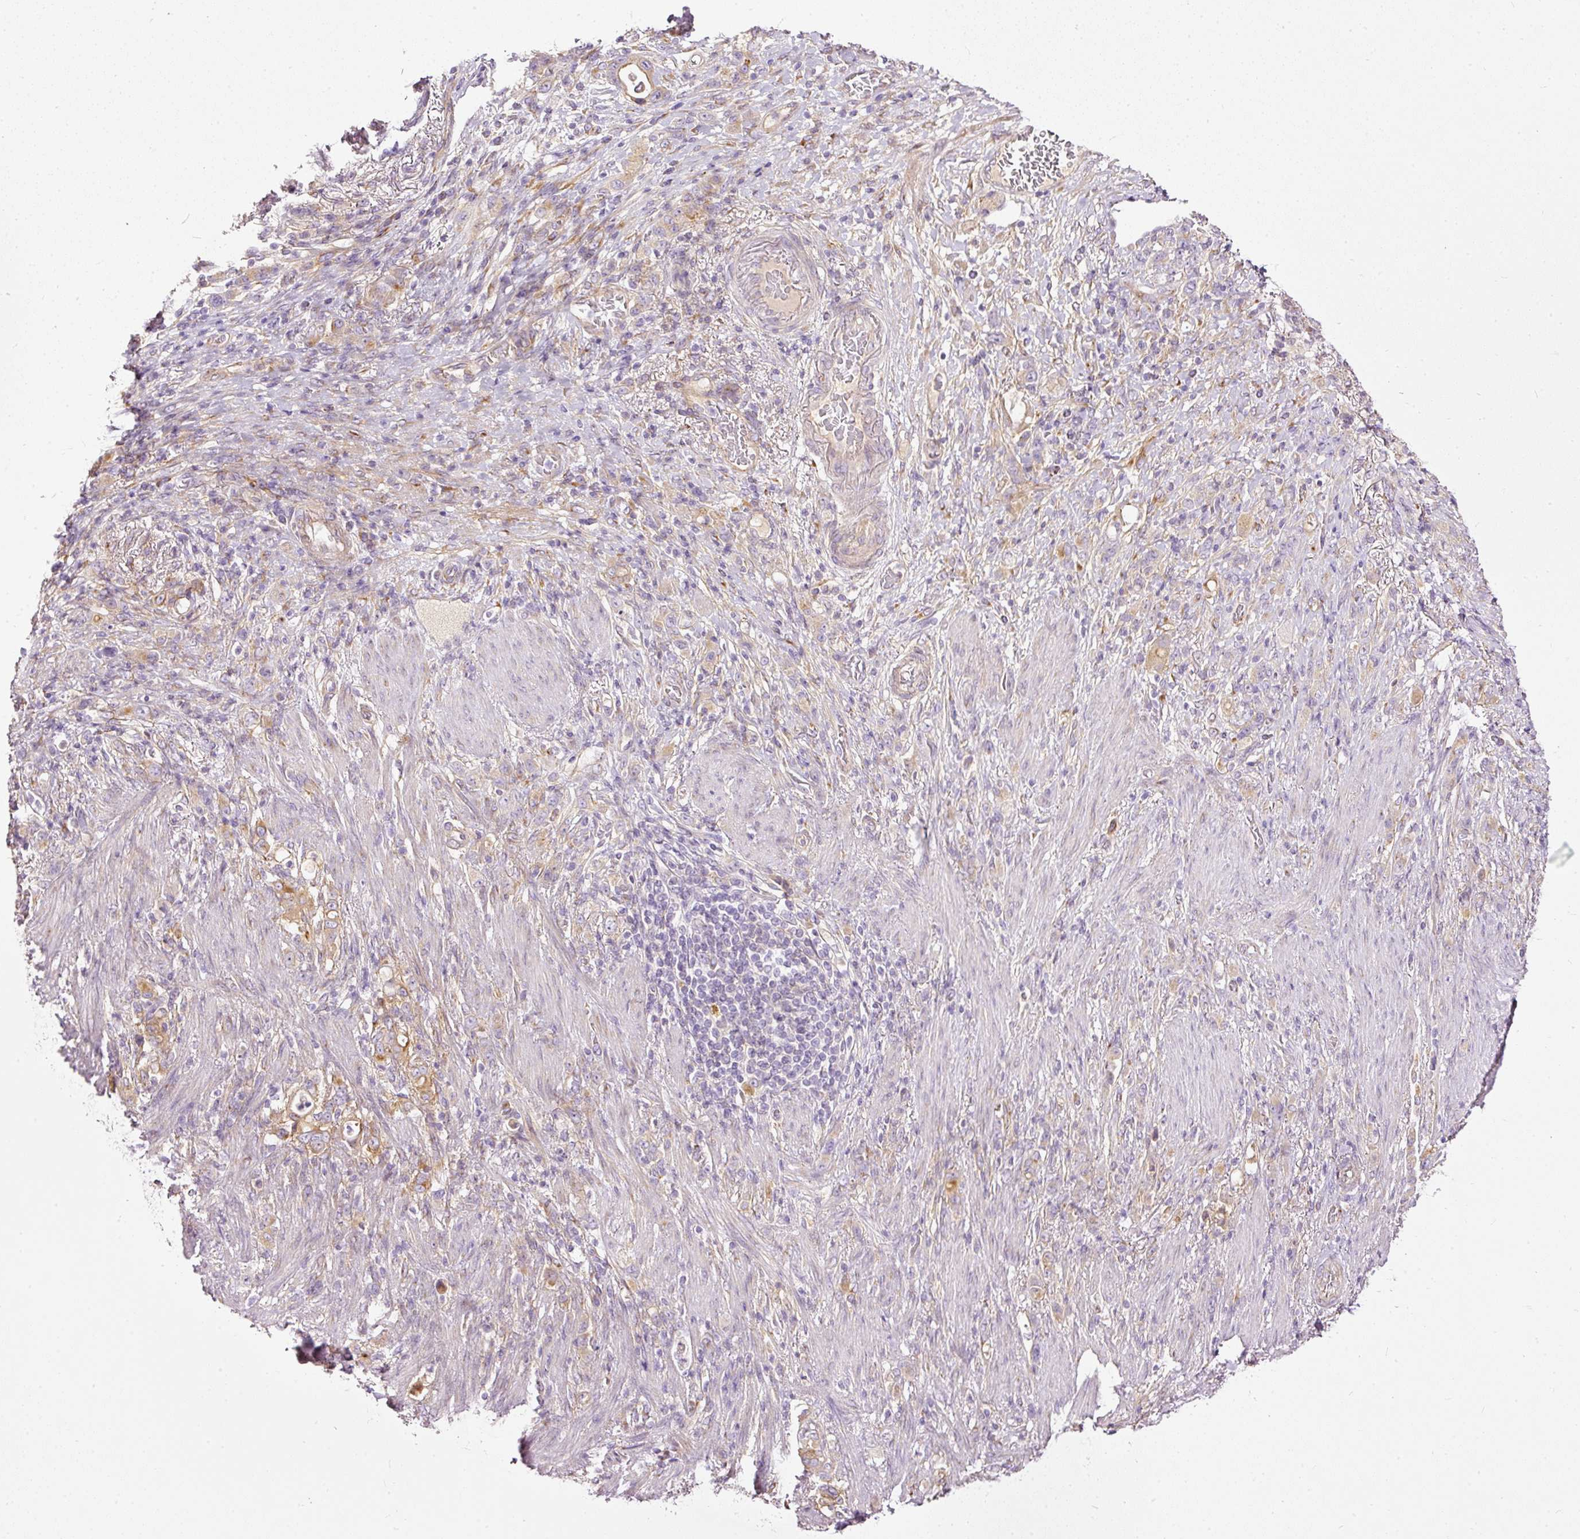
{"staining": {"intensity": "moderate", "quantity": "25%-75%", "location": "cytoplasmic/membranous"}, "tissue": "stomach cancer", "cell_type": "Tumor cells", "image_type": "cancer", "snomed": [{"axis": "morphology", "description": "Adenocarcinoma, NOS"}, {"axis": "topography", "description": "Stomach"}], "caption": "Approximately 25%-75% of tumor cells in stomach adenocarcinoma reveal moderate cytoplasmic/membranous protein expression as visualized by brown immunohistochemical staining.", "gene": "PAQR9", "patient": {"sex": "female", "age": 79}}